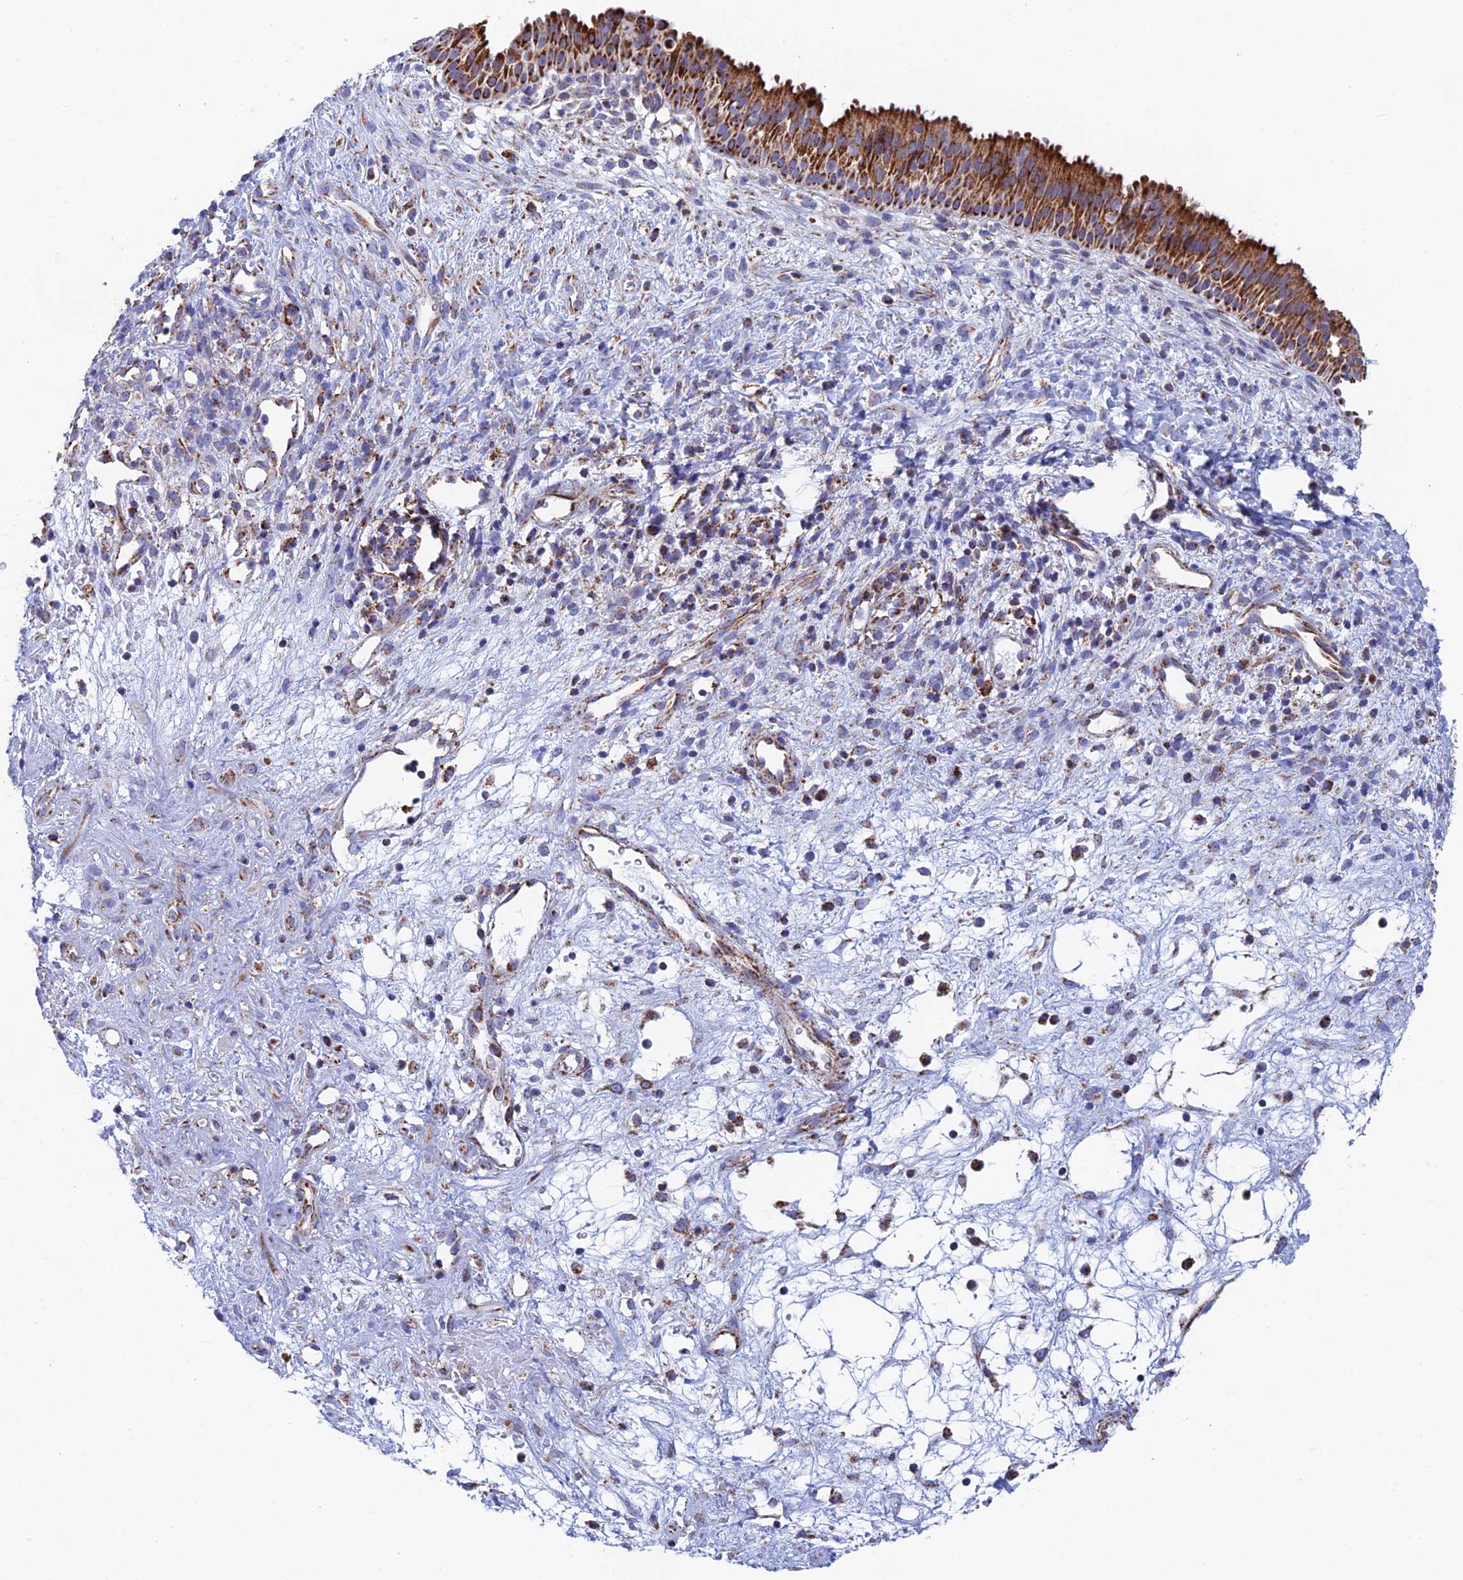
{"staining": {"intensity": "strong", "quantity": ">75%", "location": "cytoplasmic/membranous"}, "tissue": "nasopharynx", "cell_type": "Respiratory epithelial cells", "image_type": "normal", "snomed": [{"axis": "morphology", "description": "Normal tissue, NOS"}, {"axis": "topography", "description": "Nasopharynx"}], "caption": "Strong cytoplasmic/membranous expression is identified in about >75% of respiratory epithelial cells in benign nasopharynx.", "gene": "NDUFA5", "patient": {"sex": "male", "age": 22}}